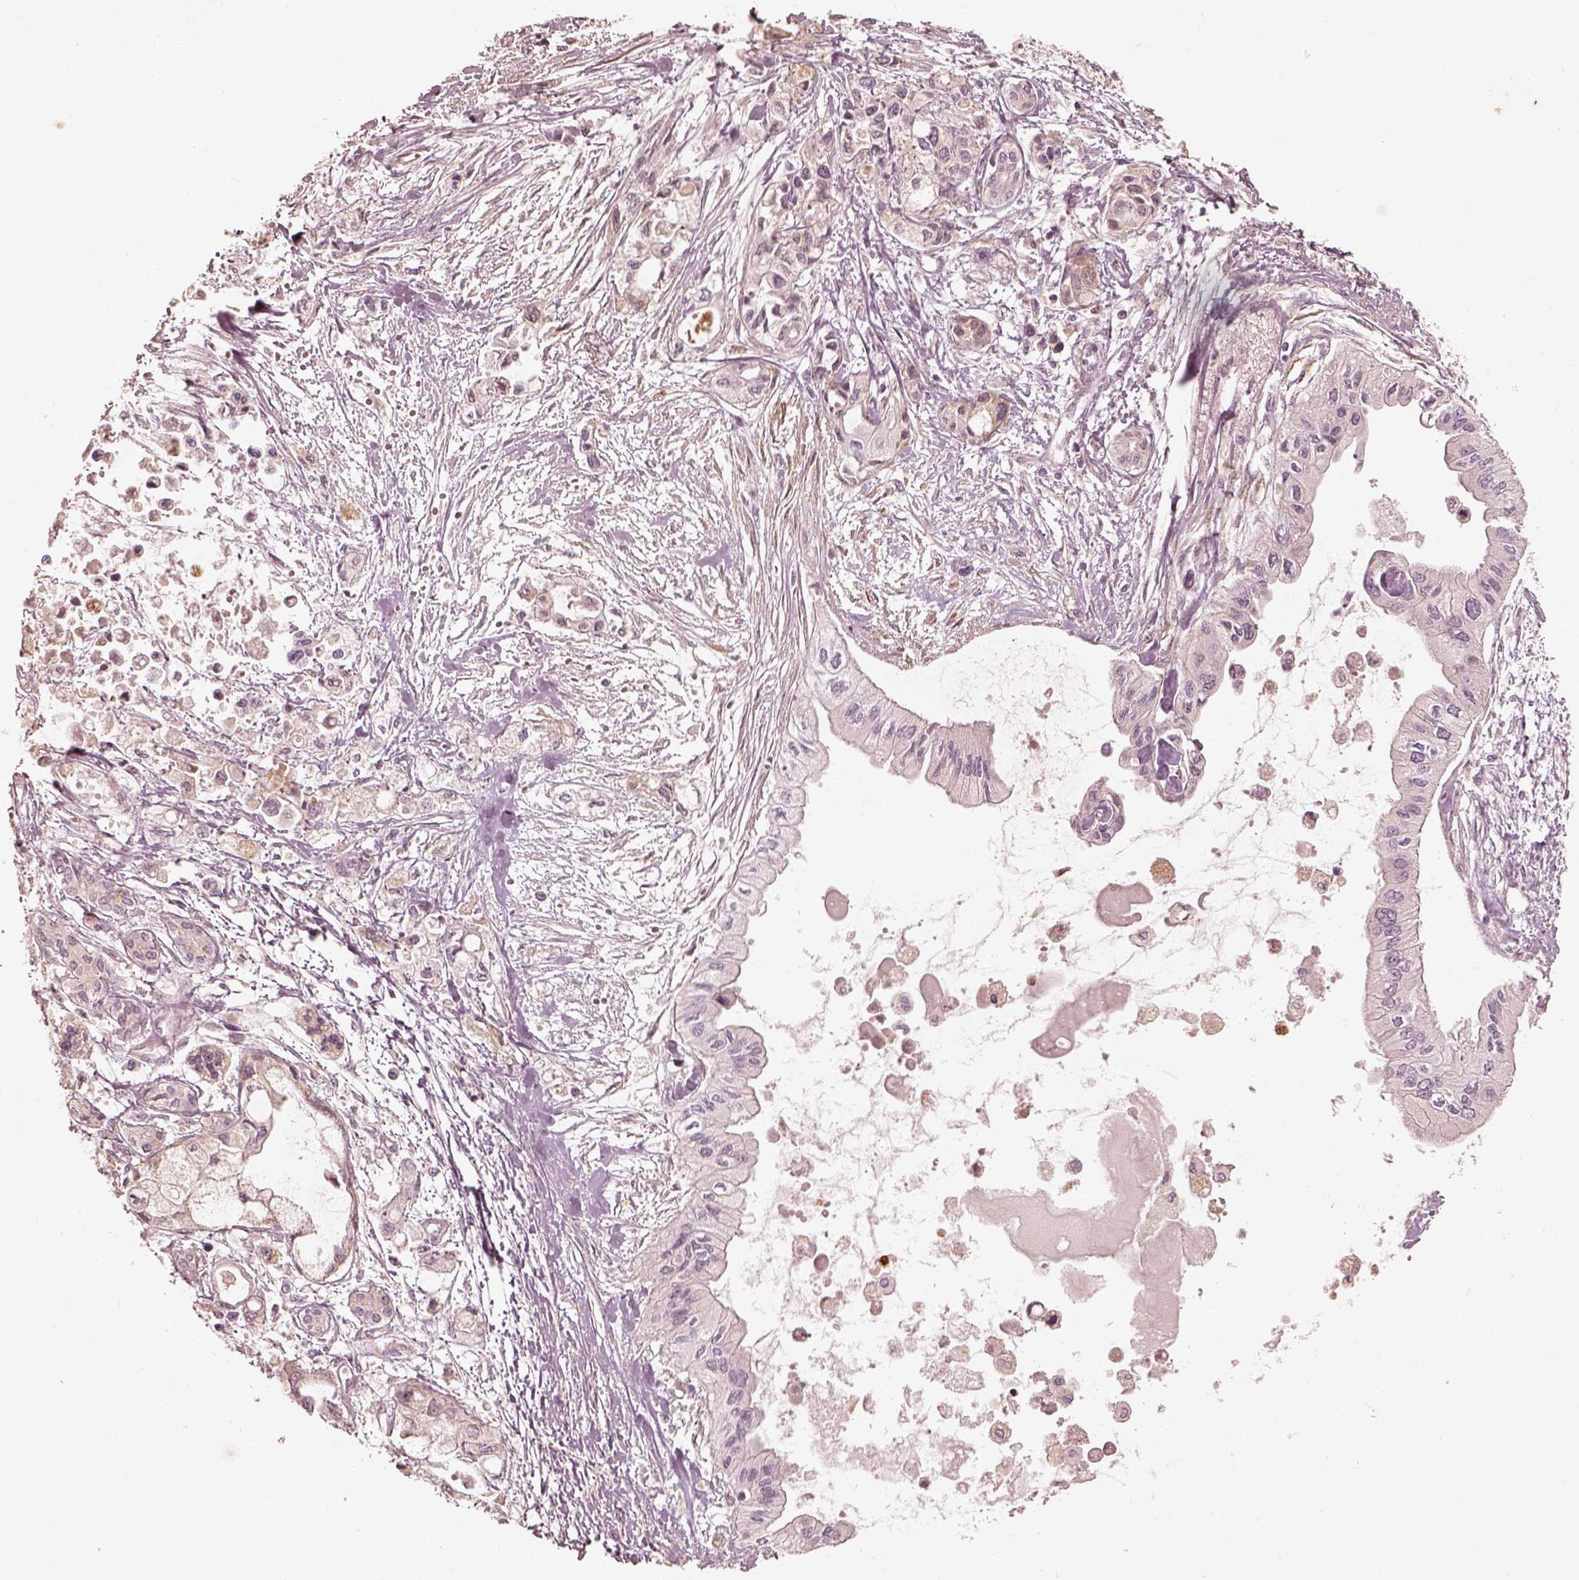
{"staining": {"intensity": "negative", "quantity": "none", "location": "none"}, "tissue": "pancreatic cancer", "cell_type": "Tumor cells", "image_type": "cancer", "snomed": [{"axis": "morphology", "description": "Adenocarcinoma, NOS"}, {"axis": "topography", "description": "Pancreas"}], "caption": "A histopathology image of pancreatic adenocarcinoma stained for a protein displays no brown staining in tumor cells. (DAB (3,3'-diaminobenzidine) immunohistochemistry, high magnification).", "gene": "WLS", "patient": {"sex": "female", "age": 61}}